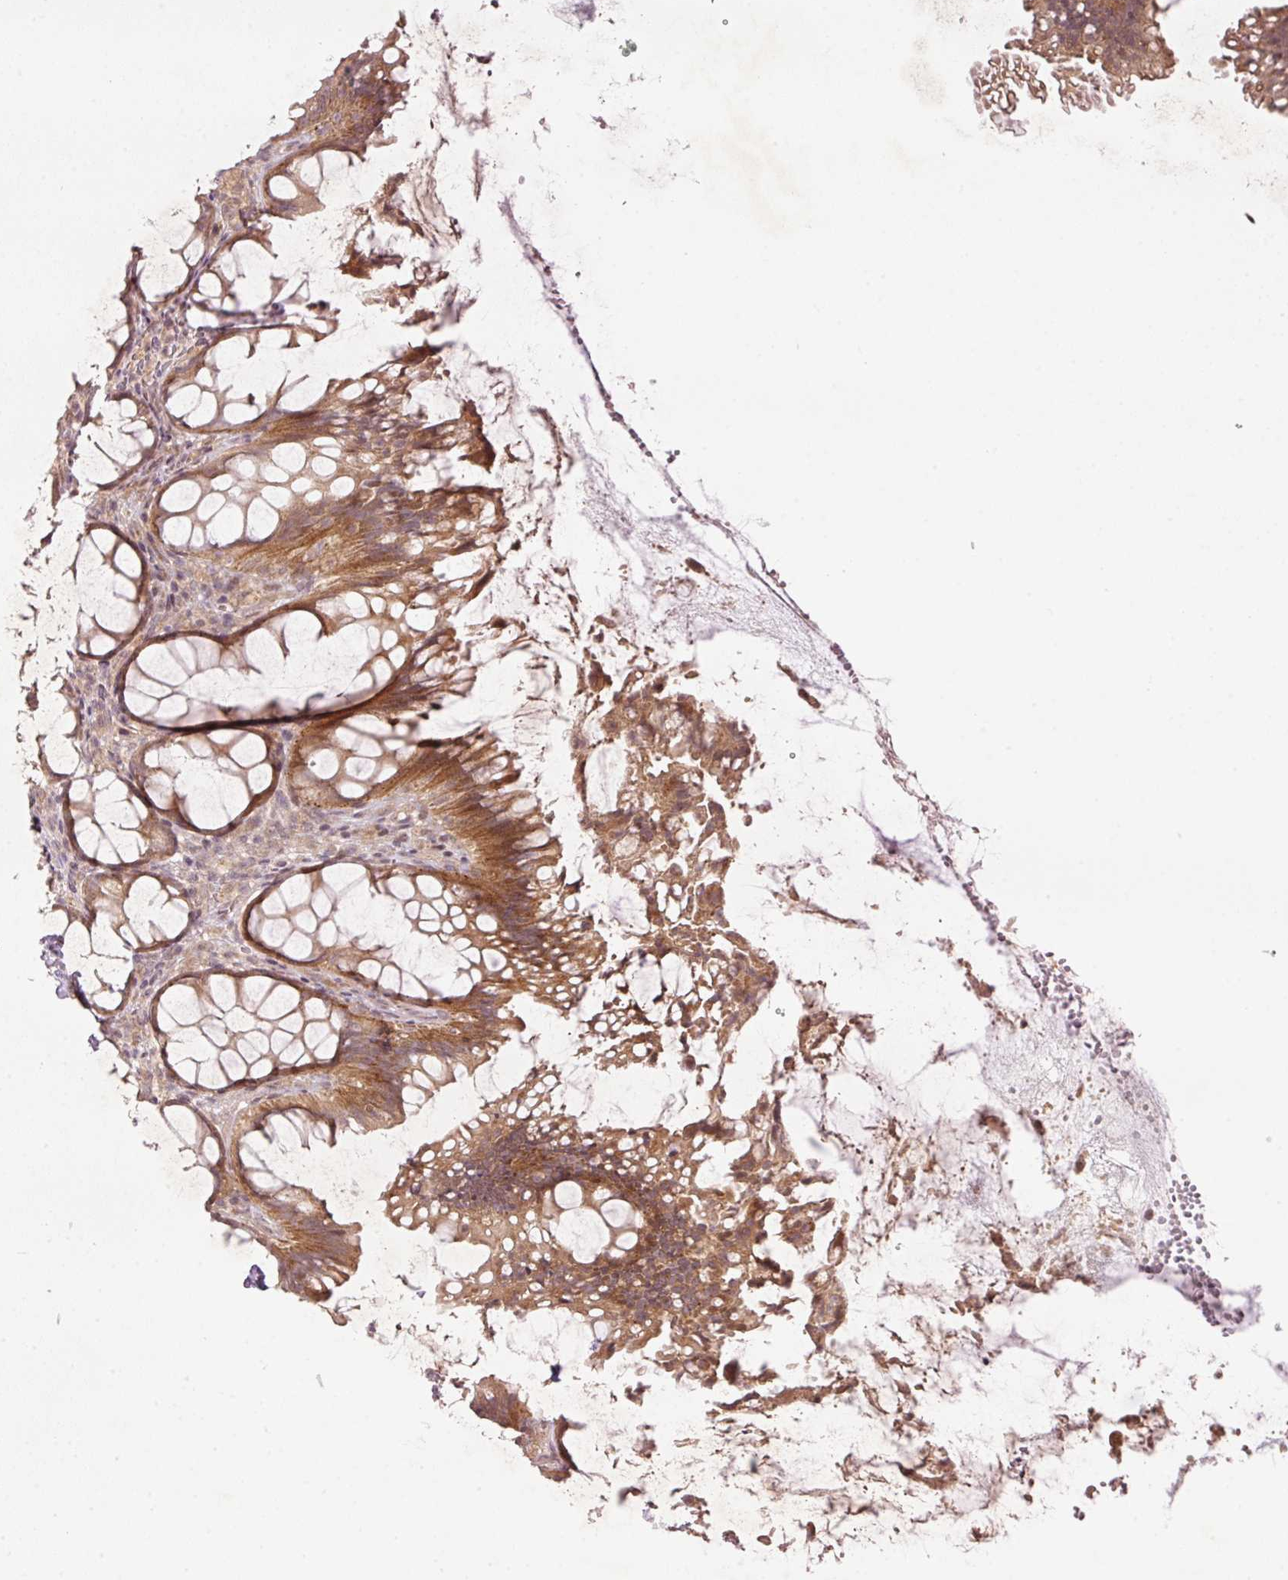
{"staining": {"intensity": "moderate", "quantity": ">75%", "location": "cytoplasmic/membranous,nuclear"}, "tissue": "rectum", "cell_type": "Glandular cells", "image_type": "normal", "snomed": [{"axis": "morphology", "description": "Normal tissue, NOS"}, {"axis": "topography", "description": "Rectum"}], "caption": "High-magnification brightfield microscopy of normal rectum stained with DAB (3,3'-diaminobenzidine) (brown) and counterstained with hematoxylin (blue). glandular cells exhibit moderate cytoplasmic/membranous,nuclear positivity is identified in approximately>75% of cells. Using DAB (brown) and hematoxylin (blue) stains, captured at high magnification using brightfield microscopy.", "gene": "PCDHB1", "patient": {"sex": "female", "age": 67}}